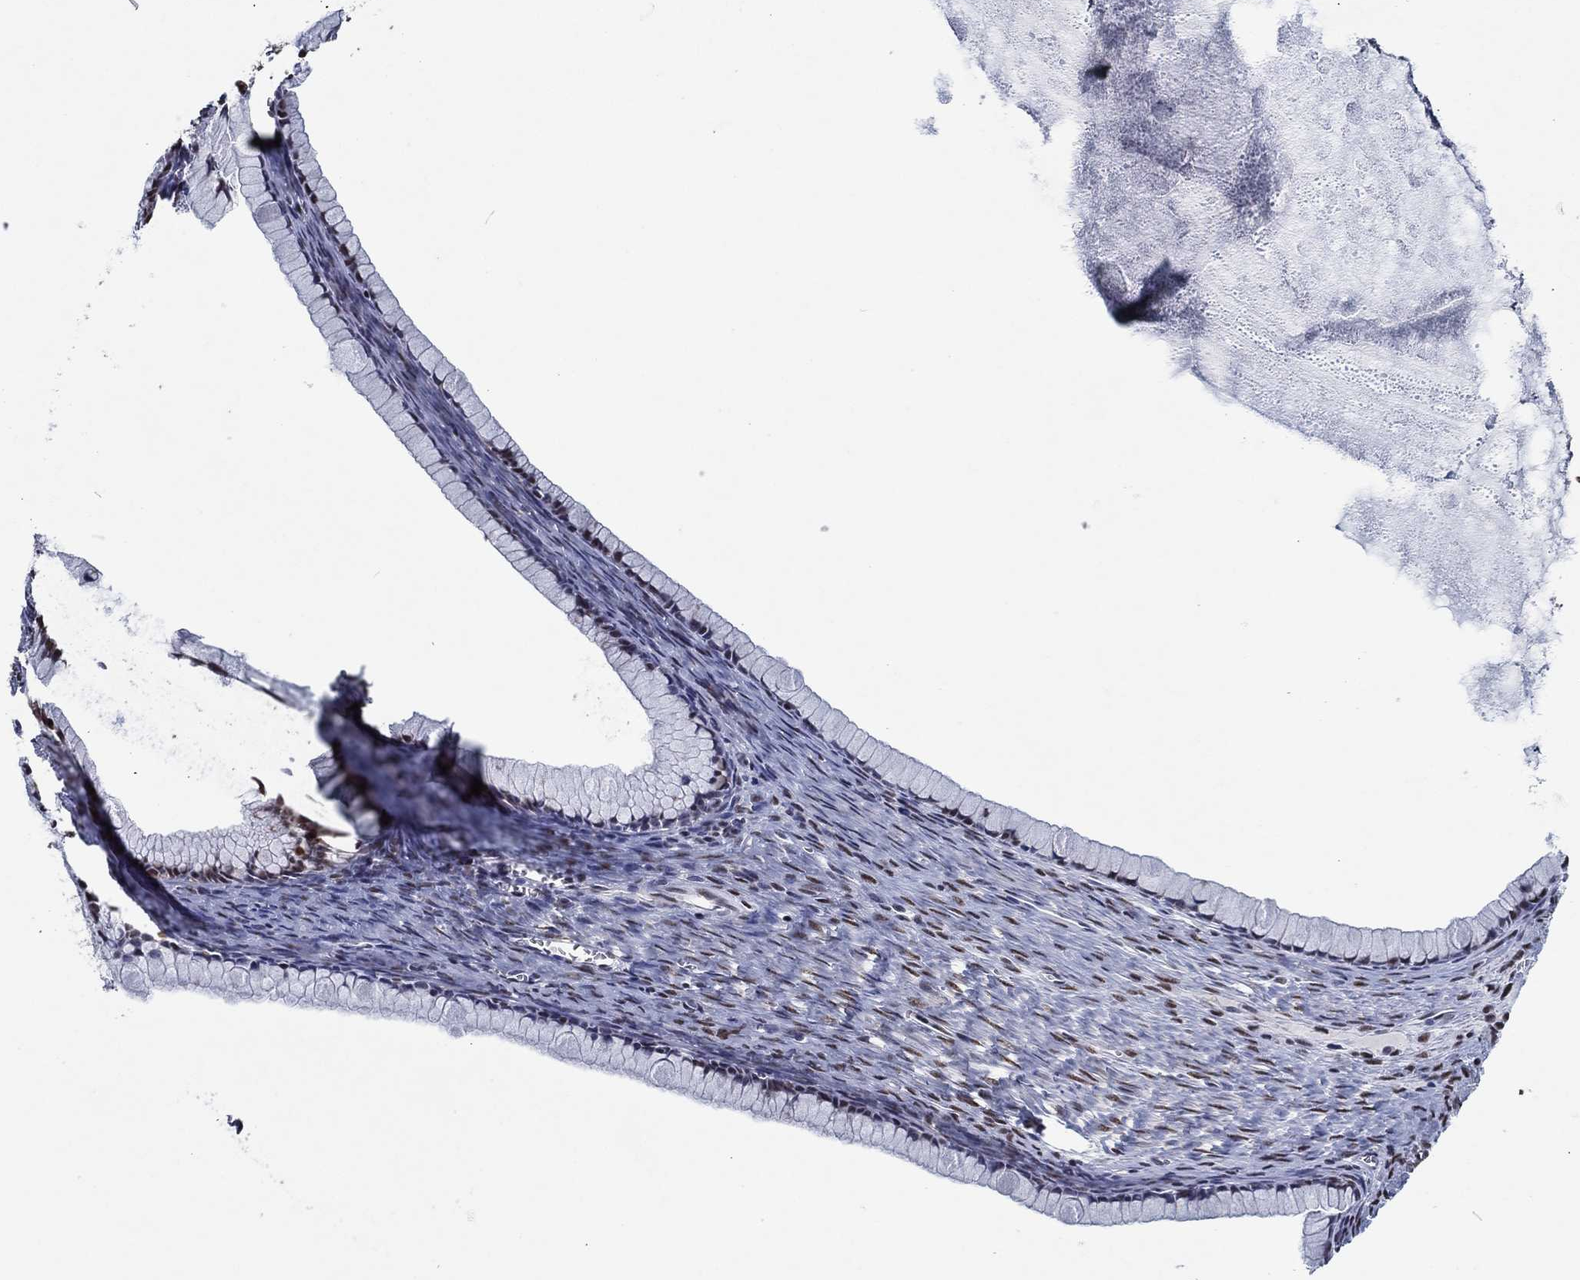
{"staining": {"intensity": "negative", "quantity": "none", "location": "none"}, "tissue": "ovarian cancer", "cell_type": "Tumor cells", "image_type": "cancer", "snomed": [{"axis": "morphology", "description": "Cystadenocarcinoma, mucinous, NOS"}, {"axis": "topography", "description": "Ovary"}], "caption": "Immunohistochemistry of human ovarian cancer demonstrates no staining in tumor cells.", "gene": "ZBTB42", "patient": {"sex": "female", "age": 41}}